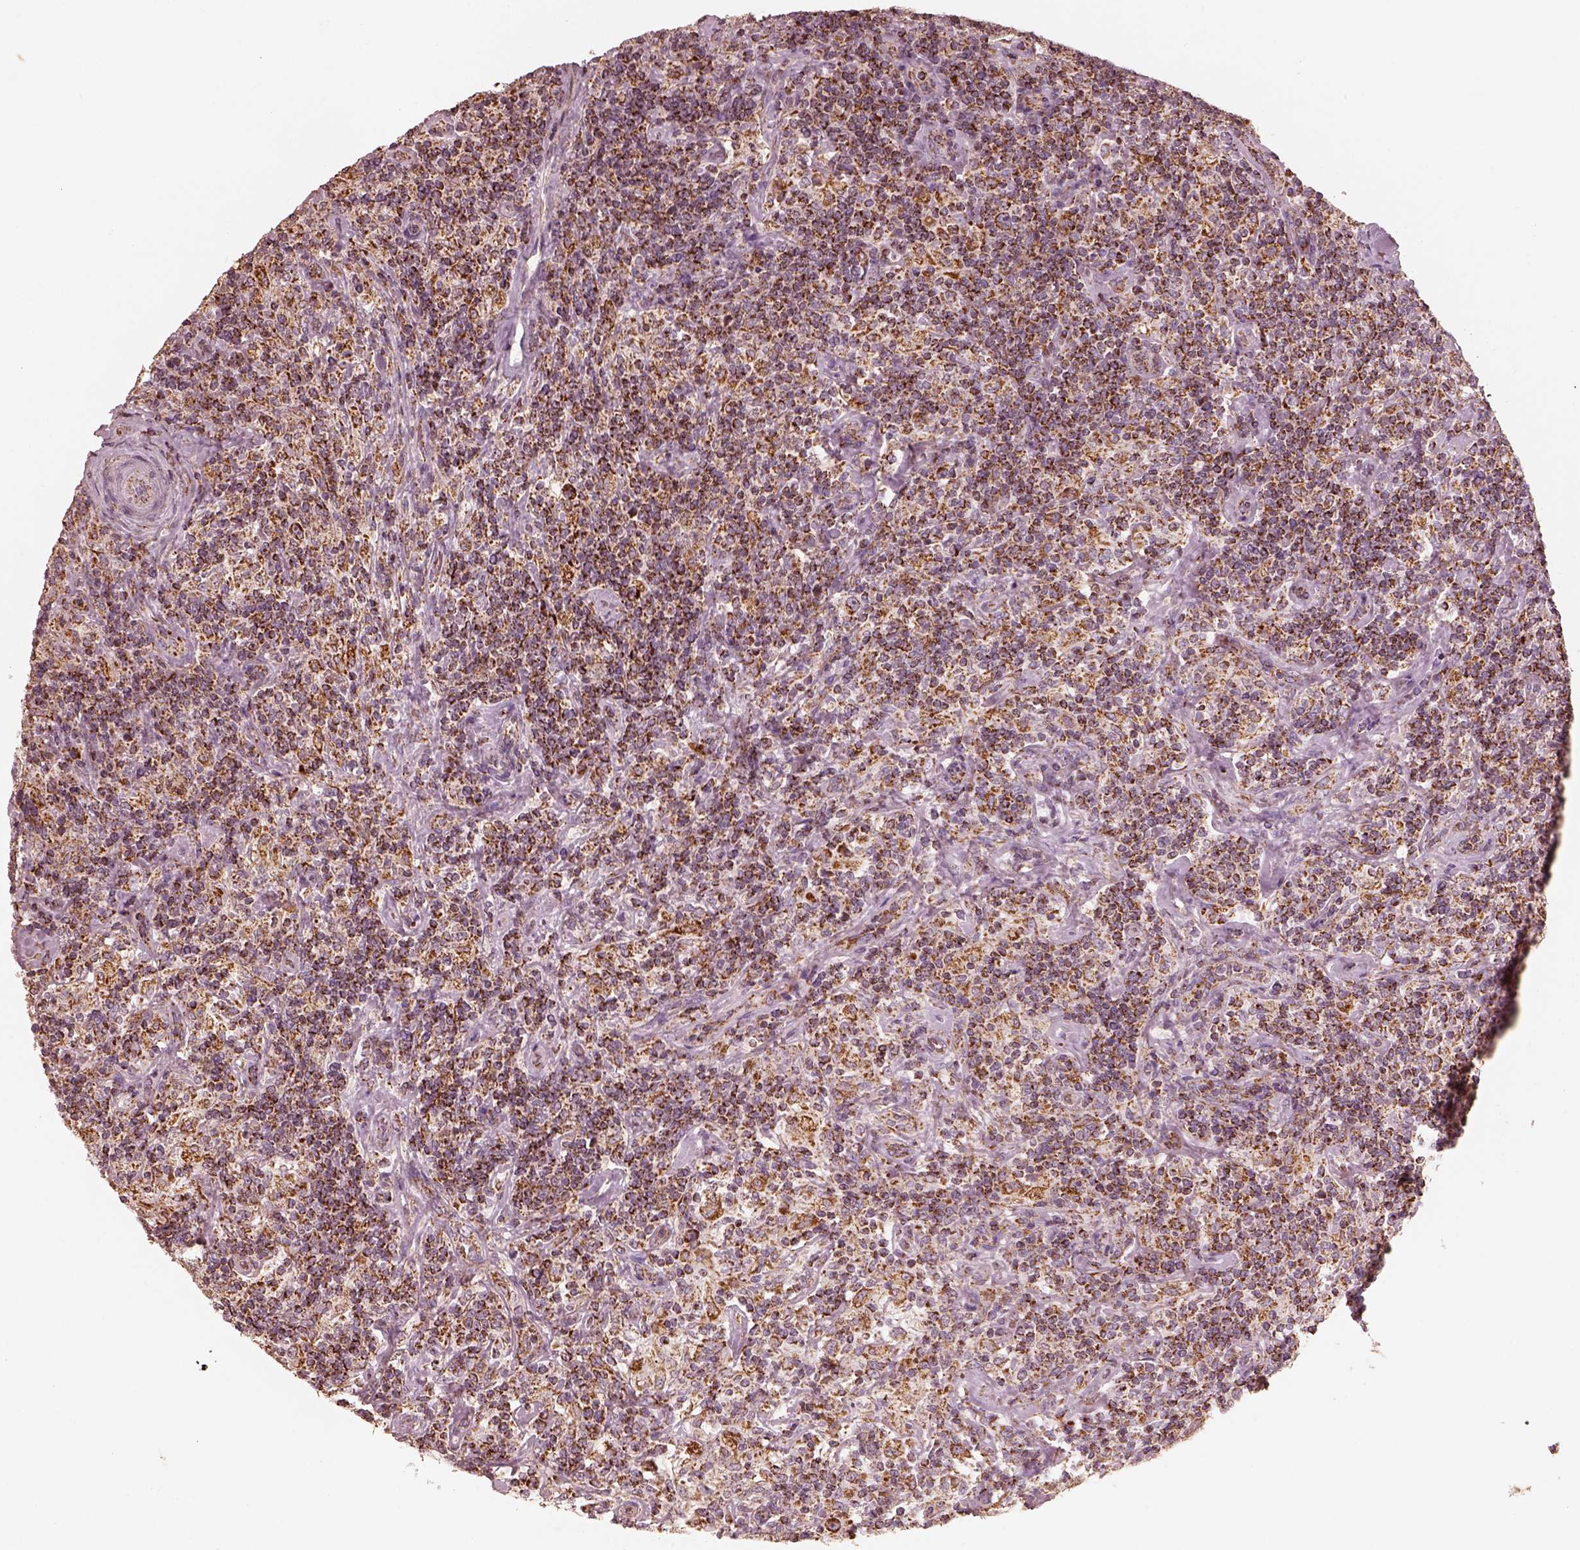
{"staining": {"intensity": "strong", "quantity": ">75%", "location": "cytoplasmic/membranous"}, "tissue": "lymphoma", "cell_type": "Tumor cells", "image_type": "cancer", "snomed": [{"axis": "morphology", "description": "Hodgkin's disease, NOS"}, {"axis": "topography", "description": "Lymph node"}], "caption": "Immunohistochemical staining of lymphoma demonstrates strong cytoplasmic/membranous protein expression in about >75% of tumor cells.", "gene": "ENTPD6", "patient": {"sex": "male", "age": 70}}